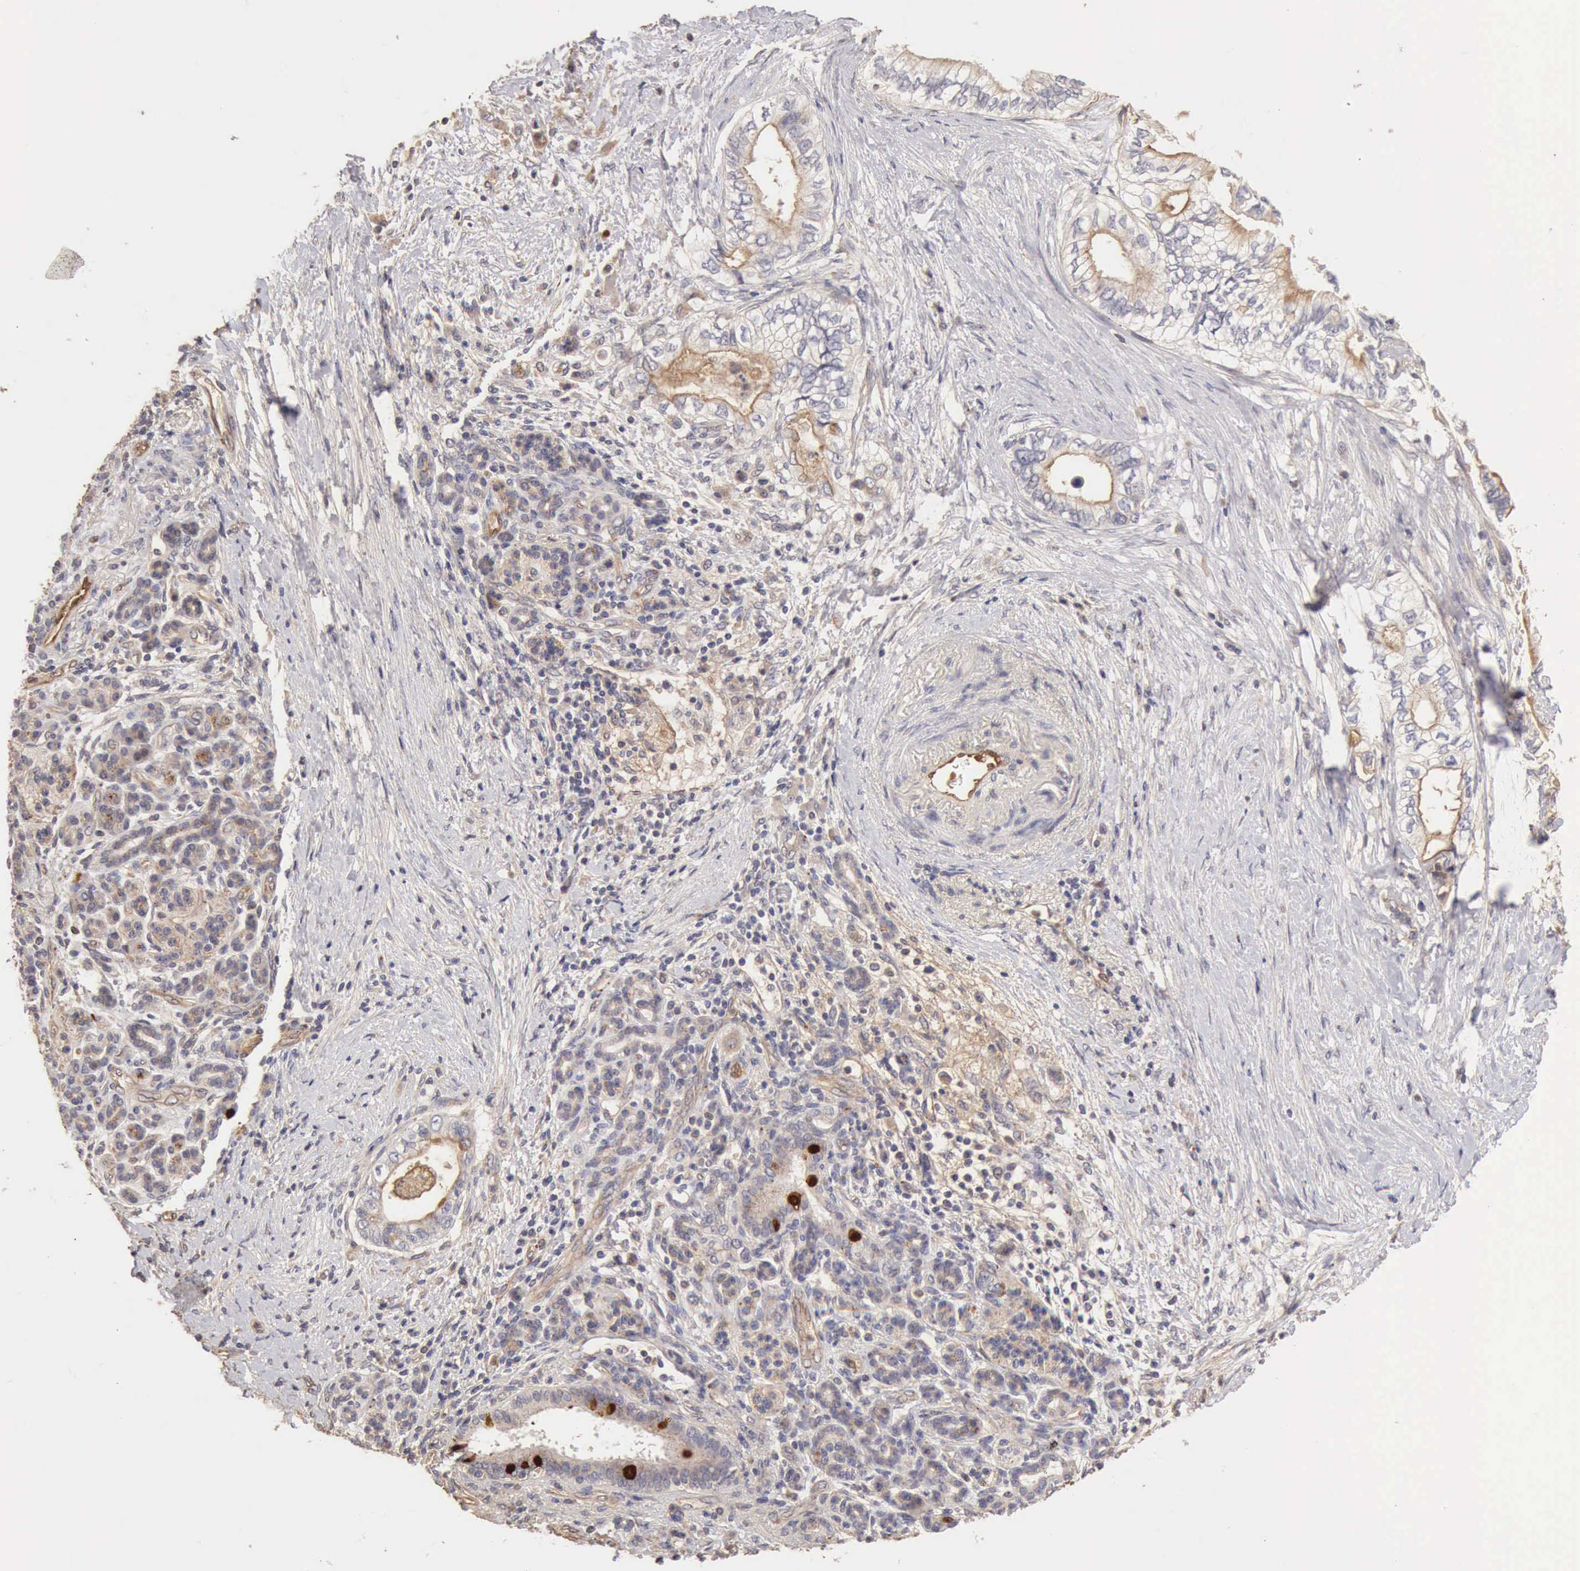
{"staining": {"intensity": "negative", "quantity": "none", "location": "none"}, "tissue": "pancreatic cancer", "cell_type": "Tumor cells", "image_type": "cancer", "snomed": [{"axis": "morphology", "description": "Adenocarcinoma, NOS"}, {"axis": "topography", "description": "Pancreas"}], "caption": "DAB immunohistochemical staining of pancreatic adenocarcinoma demonstrates no significant expression in tumor cells.", "gene": "BMX", "patient": {"sex": "female", "age": 66}}